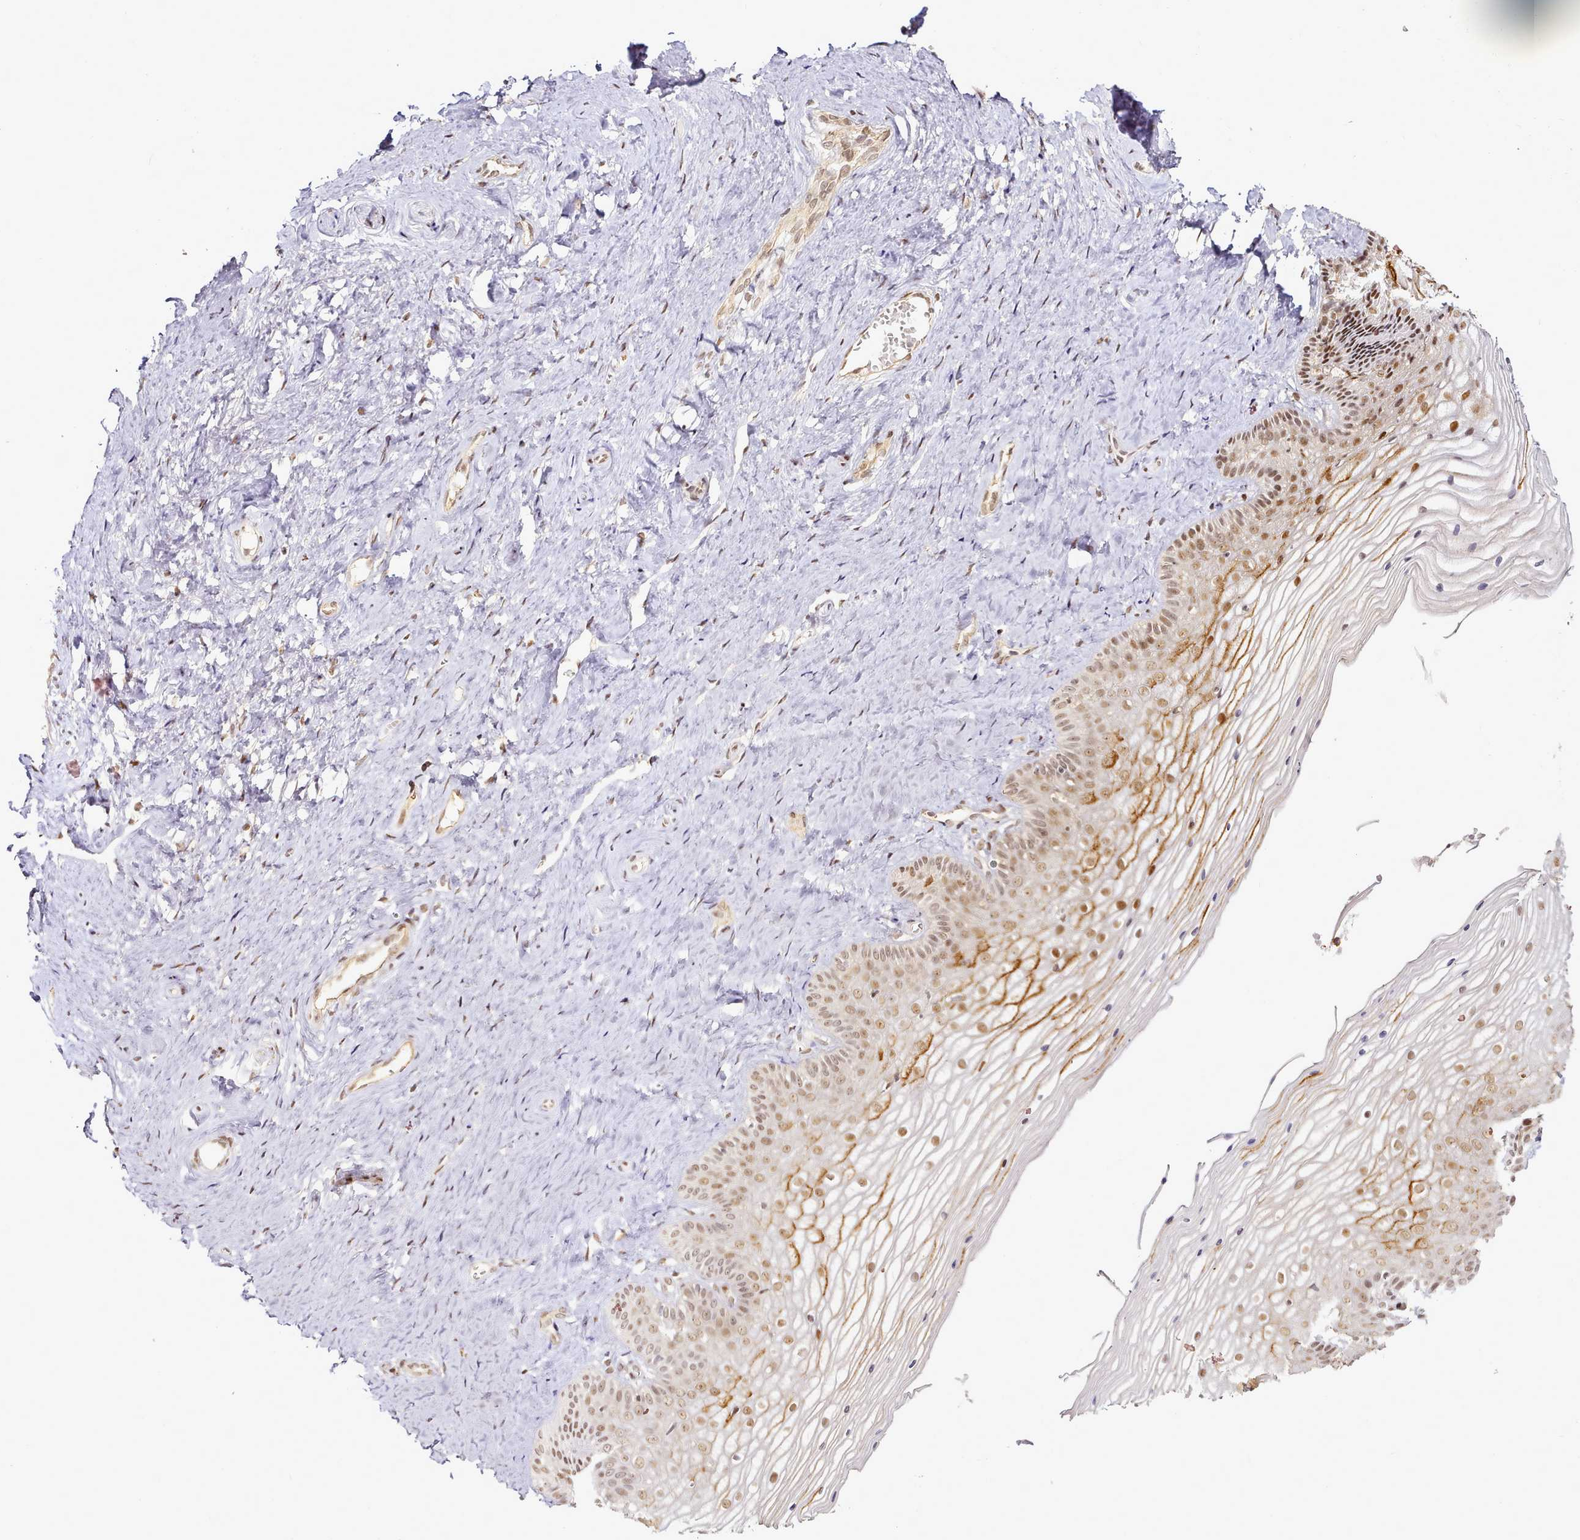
{"staining": {"intensity": "moderate", "quantity": ">75%", "location": "cytoplasmic/membranous,nuclear"}, "tissue": "vagina", "cell_type": "Squamous epithelial cells", "image_type": "normal", "snomed": [{"axis": "morphology", "description": "Normal tissue, NOS"}, {"axis": "topography", "description": "Vagina"}, {"axis": "topography", "description": "Cervix"}], "caption": "IHC of normal human vagina reveals medium levels of moderate cytoplasmic/membranous,nuclear positivity in approximately >75% of squamous epithelial cells. The staining is performed using DAB brown chromogen to label protein expression. The nuclei are counter-stained blue using hematoxylin.", "gene": "SYT15B", "patient": {"sex": "female", "age": 40}}